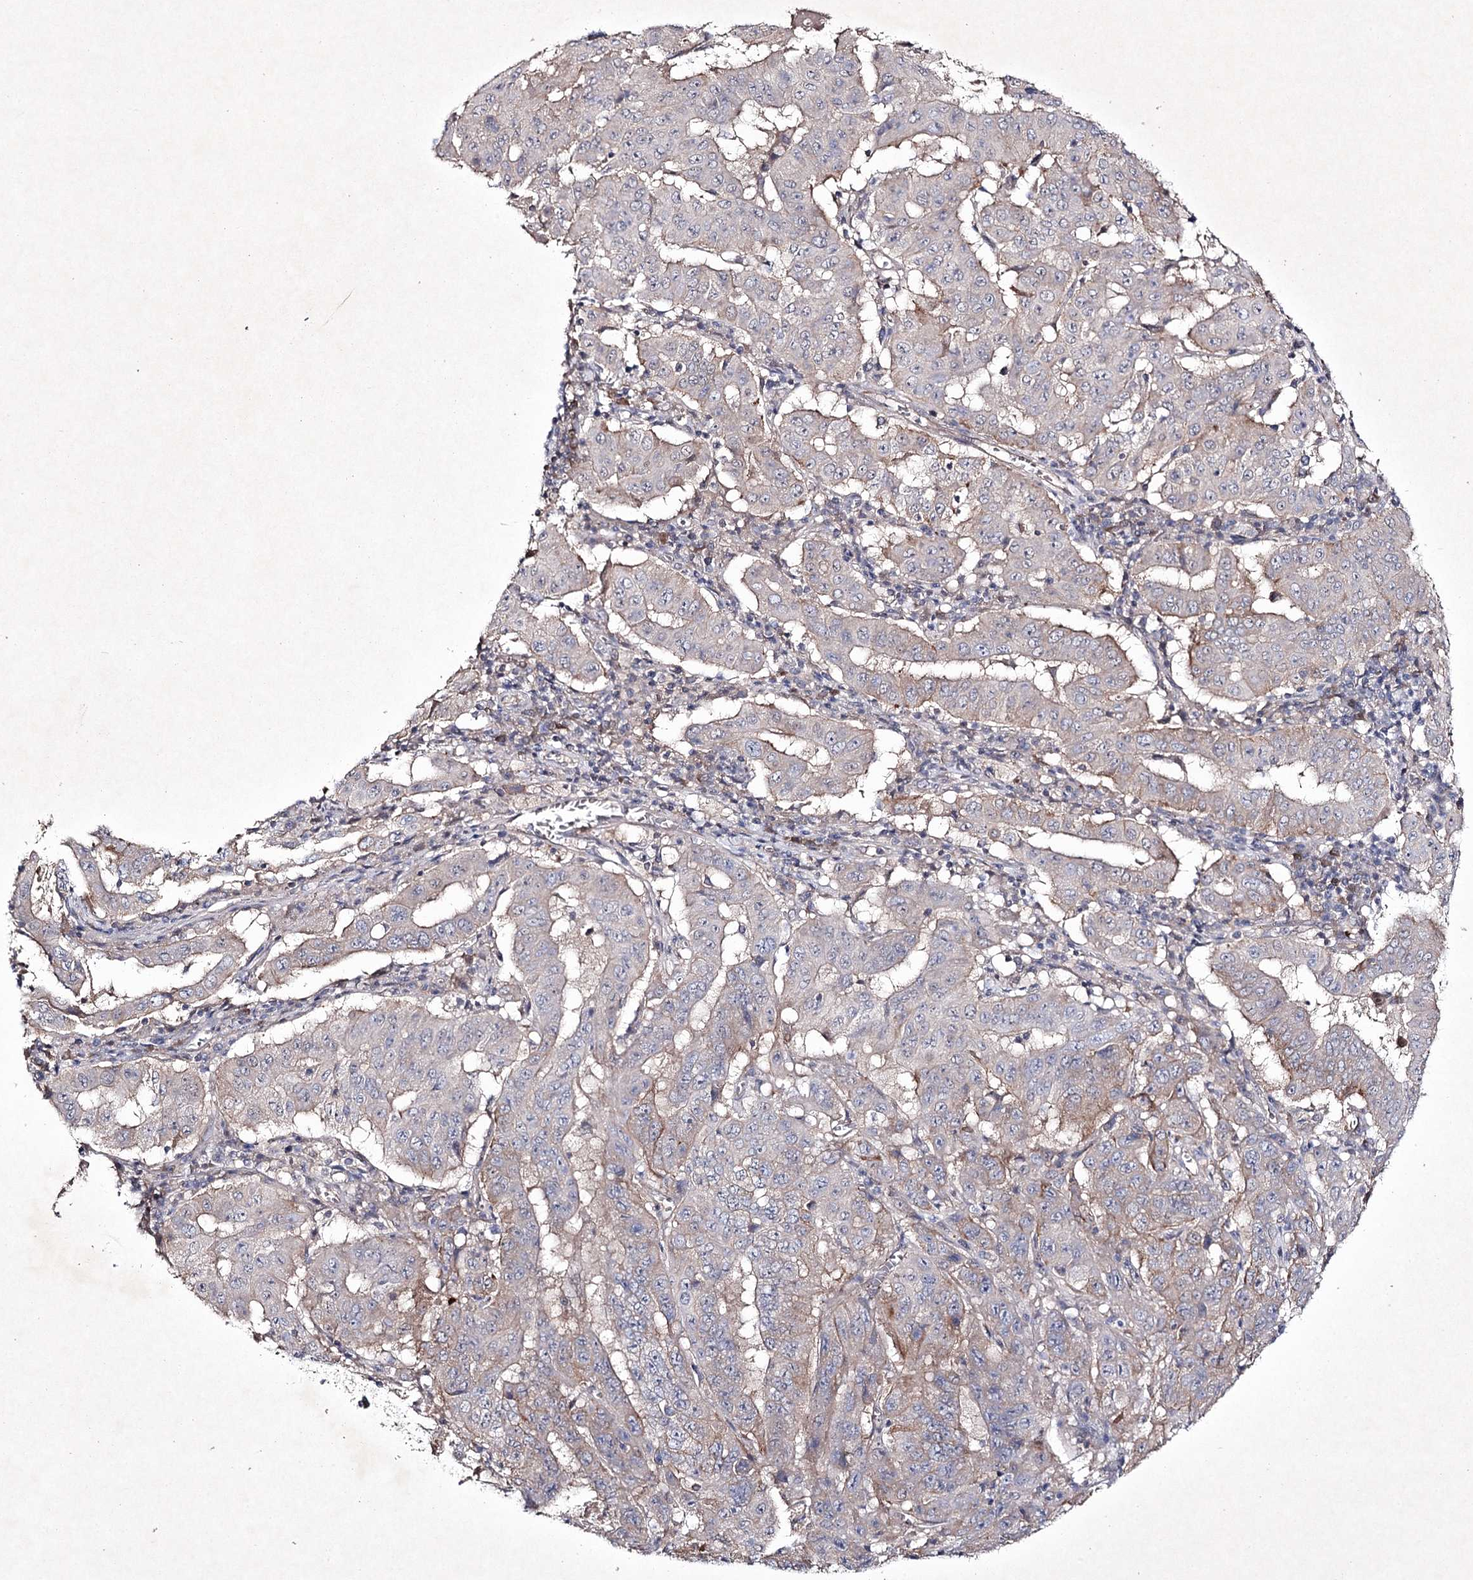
{"staining": {"intensity": "weak", "quantity": "<25%", "location": "cytoplasmic/membranous"}, "tissue": "pancreatic cancer", "cell_type": "Tumor cells", "image_type": "cancer", "snomed": [{"axis": "morphology", "description": "Adenocarcinoma, NOS"}, {"axis": "topography", "description": "Pancreas"}], "caption": "This is an immunohistochemistry (IHC) photomicrograph of pancreatic adenocarcinoma. There is no staining in tumor cells.", "gene": "SEMA4G", "patient": {"sex": "male", "age": 63}}